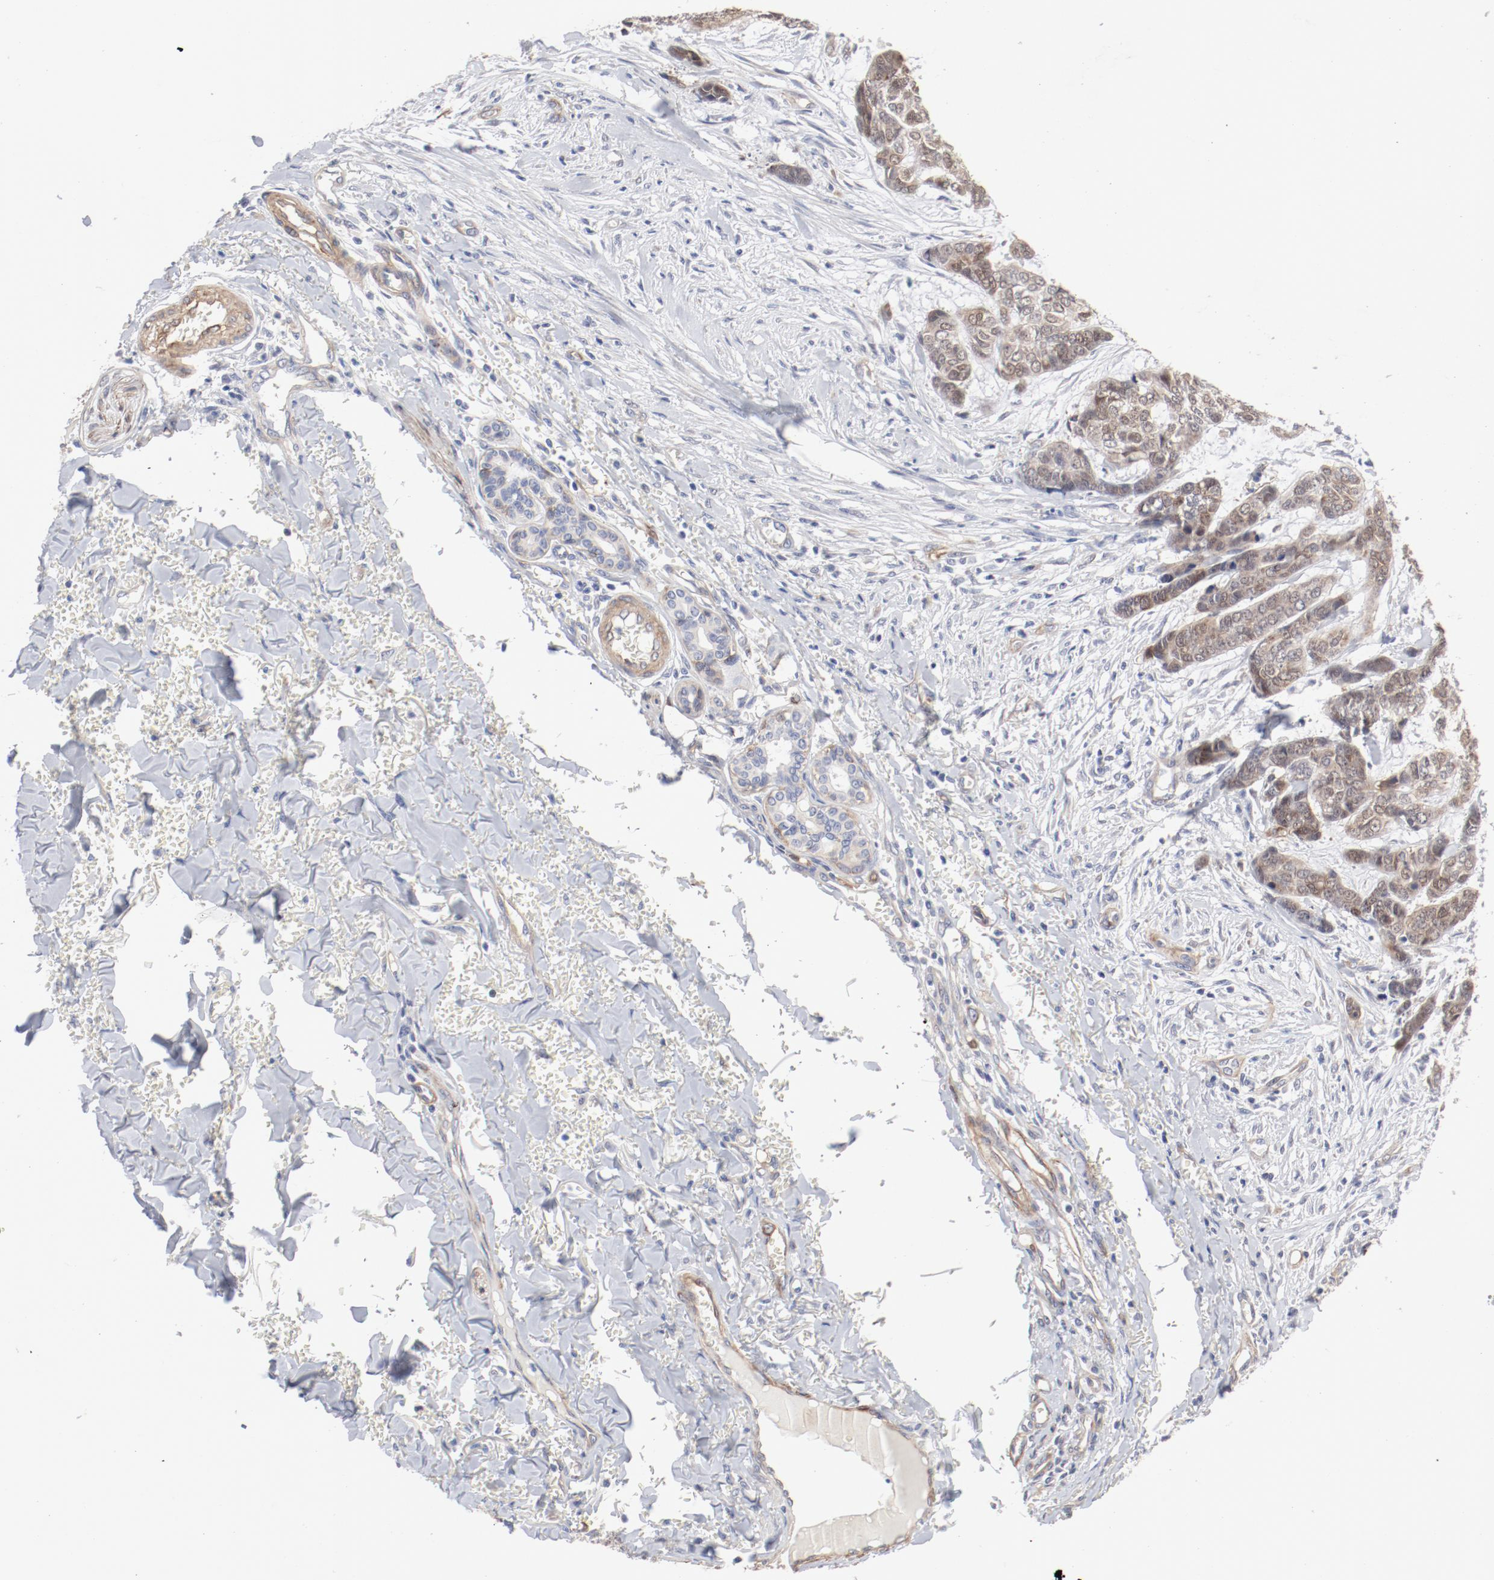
{"staining": {"intensity": "weak", "quantity": "<25%", "location": "cytoplasmic/membranous"}, "tissue": "skin cancer", "cell_type": "Tumor cells", "image_type": "cancer", "snomed": [{"axis": "morphology", "description": "Basal cell carcinoma"}, {"axis": "topography", "description": "Skin"}], "caption": "This is an immunohistochemistry histopathology image of human skin basal cell carcinoma. There is no expression in tumor cells.", "gene": "MAGED4", "patient": {"sex": "female", "age": 64}}